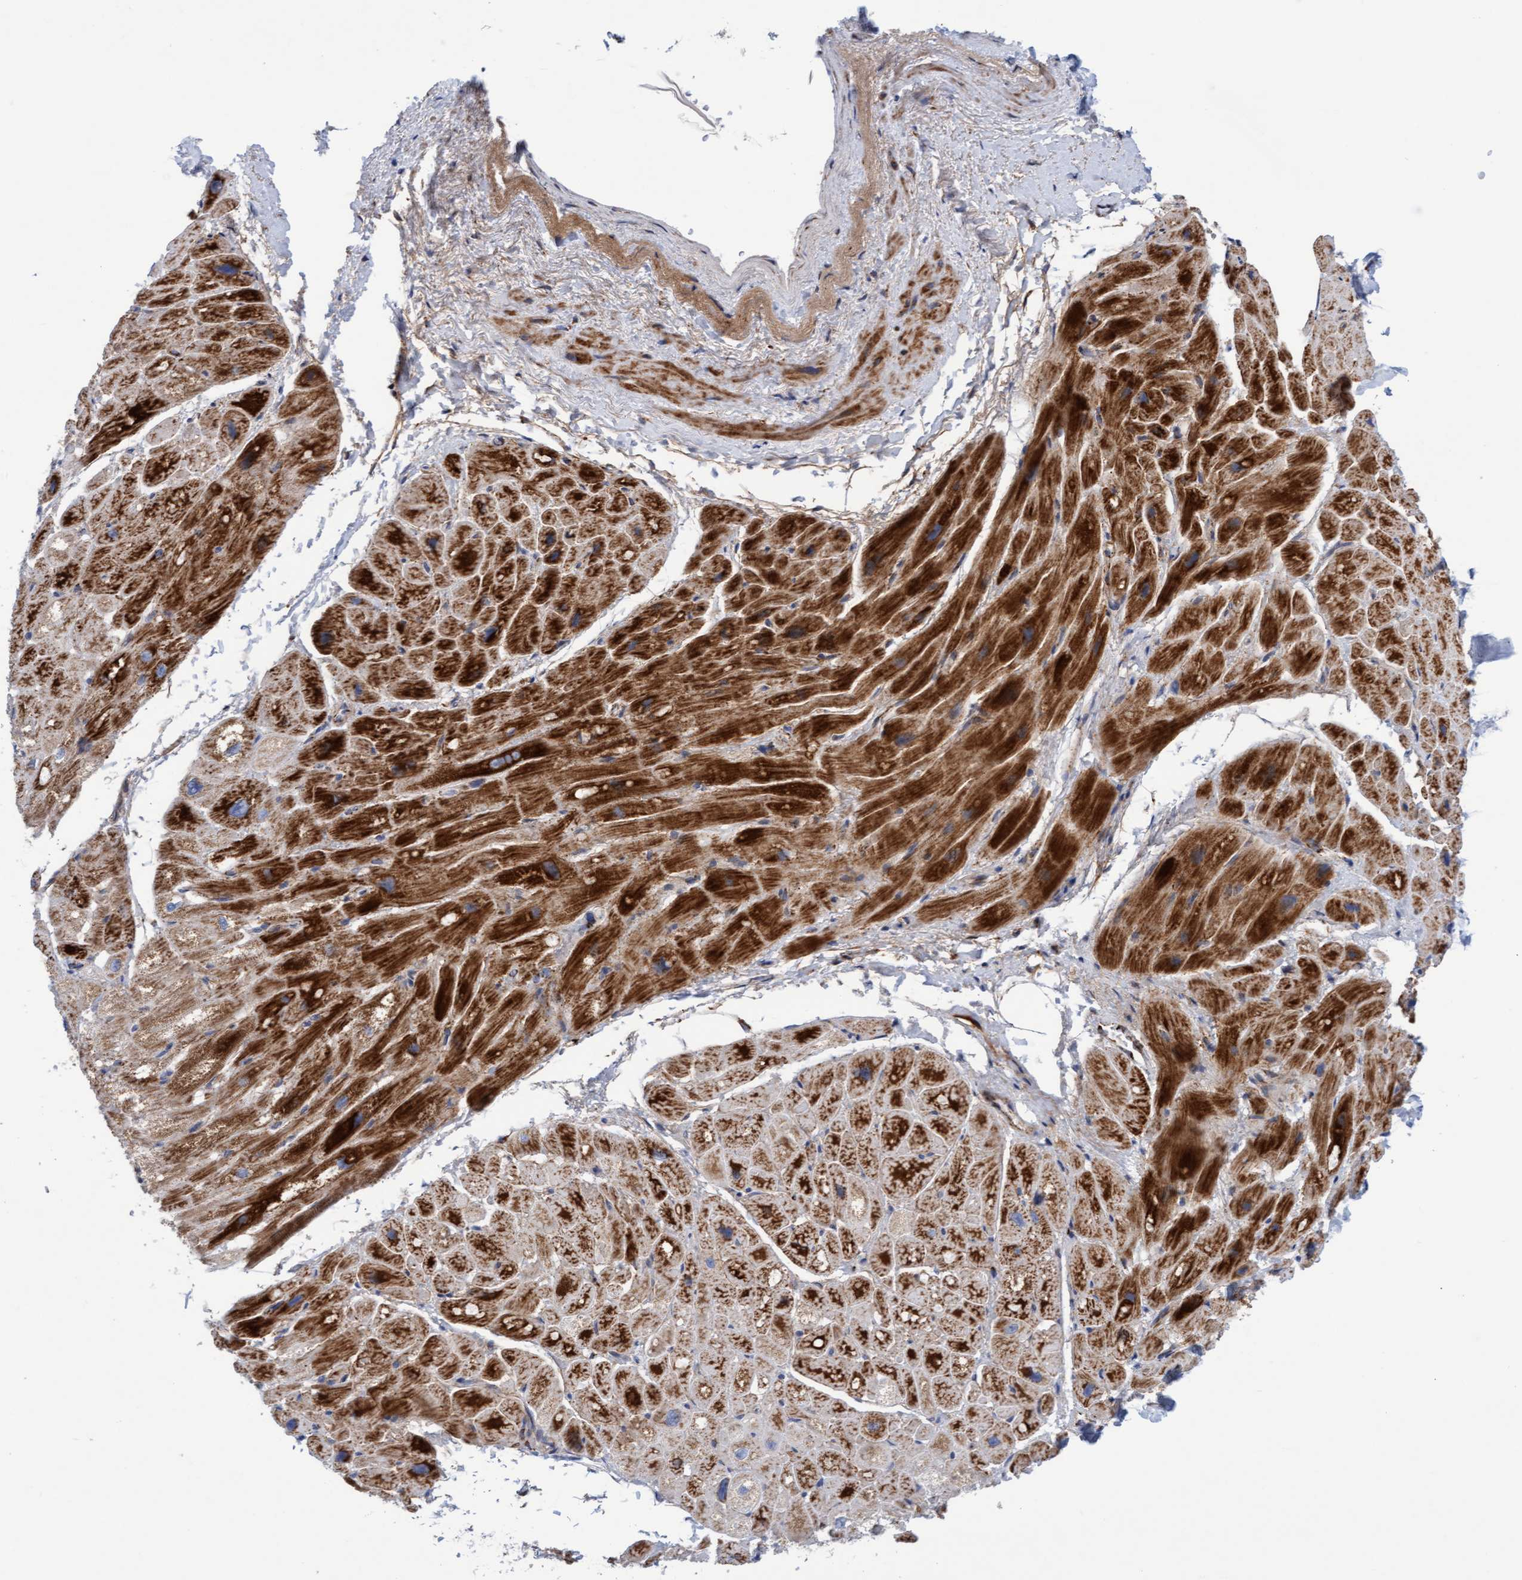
{"staining": {"intensity": "strong", "quantity": ">75%", "location": "cytoplasmic/membranous"}, "tissue": "heart muscle", "cell_type": "Cardiomyocytes", "image_type": "normal", "snomed": [{"axis": "morphology", "description": "Normal tissue, NOS"}, {"axis": "topography", "description": "Heart"}], "caption": "An IHC photomicrograph of benign tissue is shown. Protein staining in brown labels strong cytoplasmic/membranous positivity in heart muscle within cardiomyocytes. Ihc stains the protein of interest in brown and the nuclei are stained blue.", "gene": "GGTA1", "patient": {"sex": "male", "age": 49}}